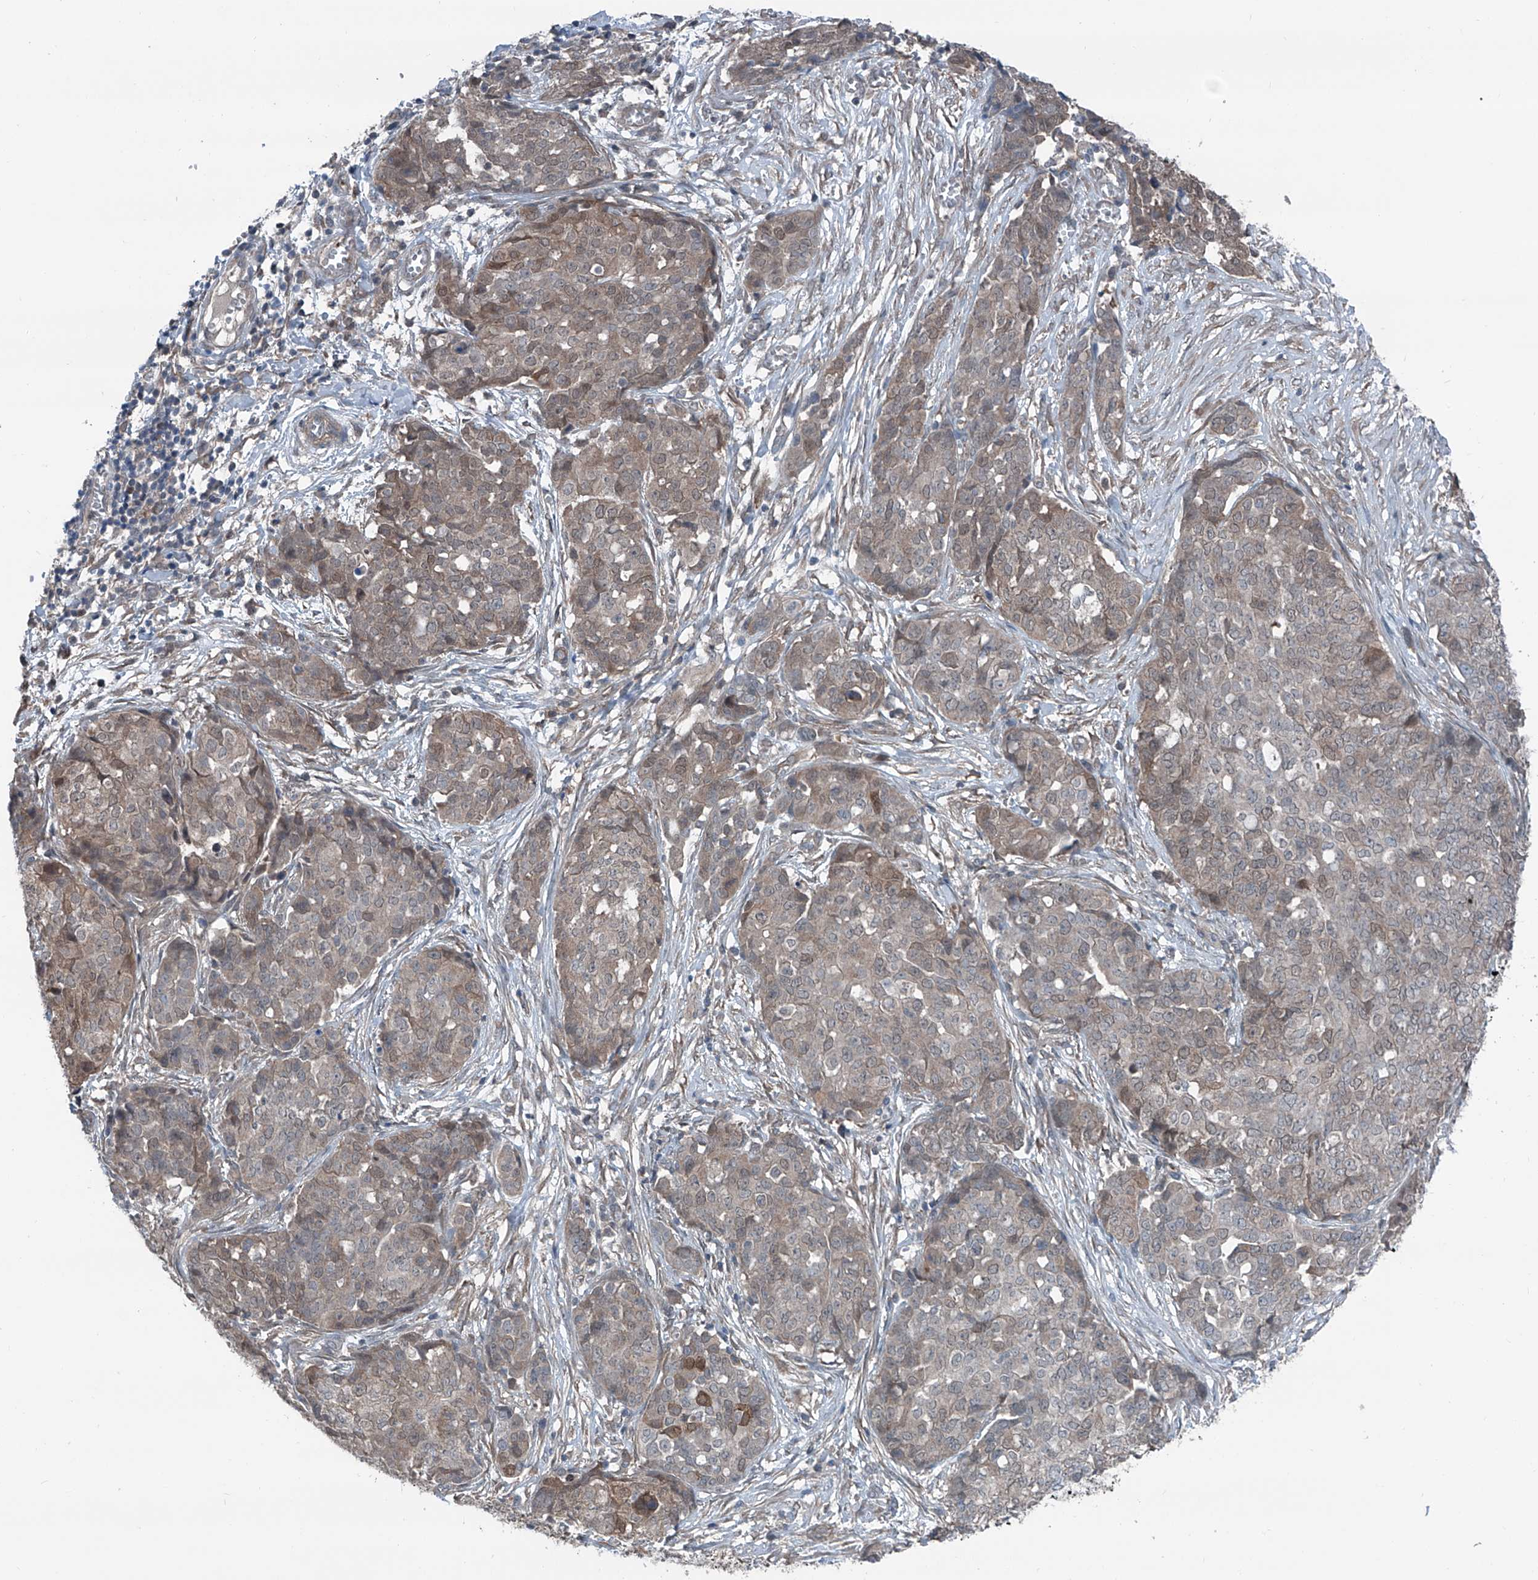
{"staining": {"intensity": "moderate", "quantity": "25%-75%", "location": "cytoplasmic/membranous"}, "tissue": "ovarian cancer", "cell_type": "Tumor cells", "image_type": "cancer", "snomed": [{"axis": "morphology", "description": "Cystadenocarcinoma, serous, NOS"}, {"axis": "topography", "description": "Soft tissue"}, {"axis": "topography", "description": "Ovary"}], "caption": "This is a micrograph of immunohistochemistry staining of serous cystadenocarcinoma (ovarian), which shows moderate positivity in the cytoplasmic/membranous of tumor cells.", "gene": "HSPB11", "patient": {"sex": "female", "age": 57}}